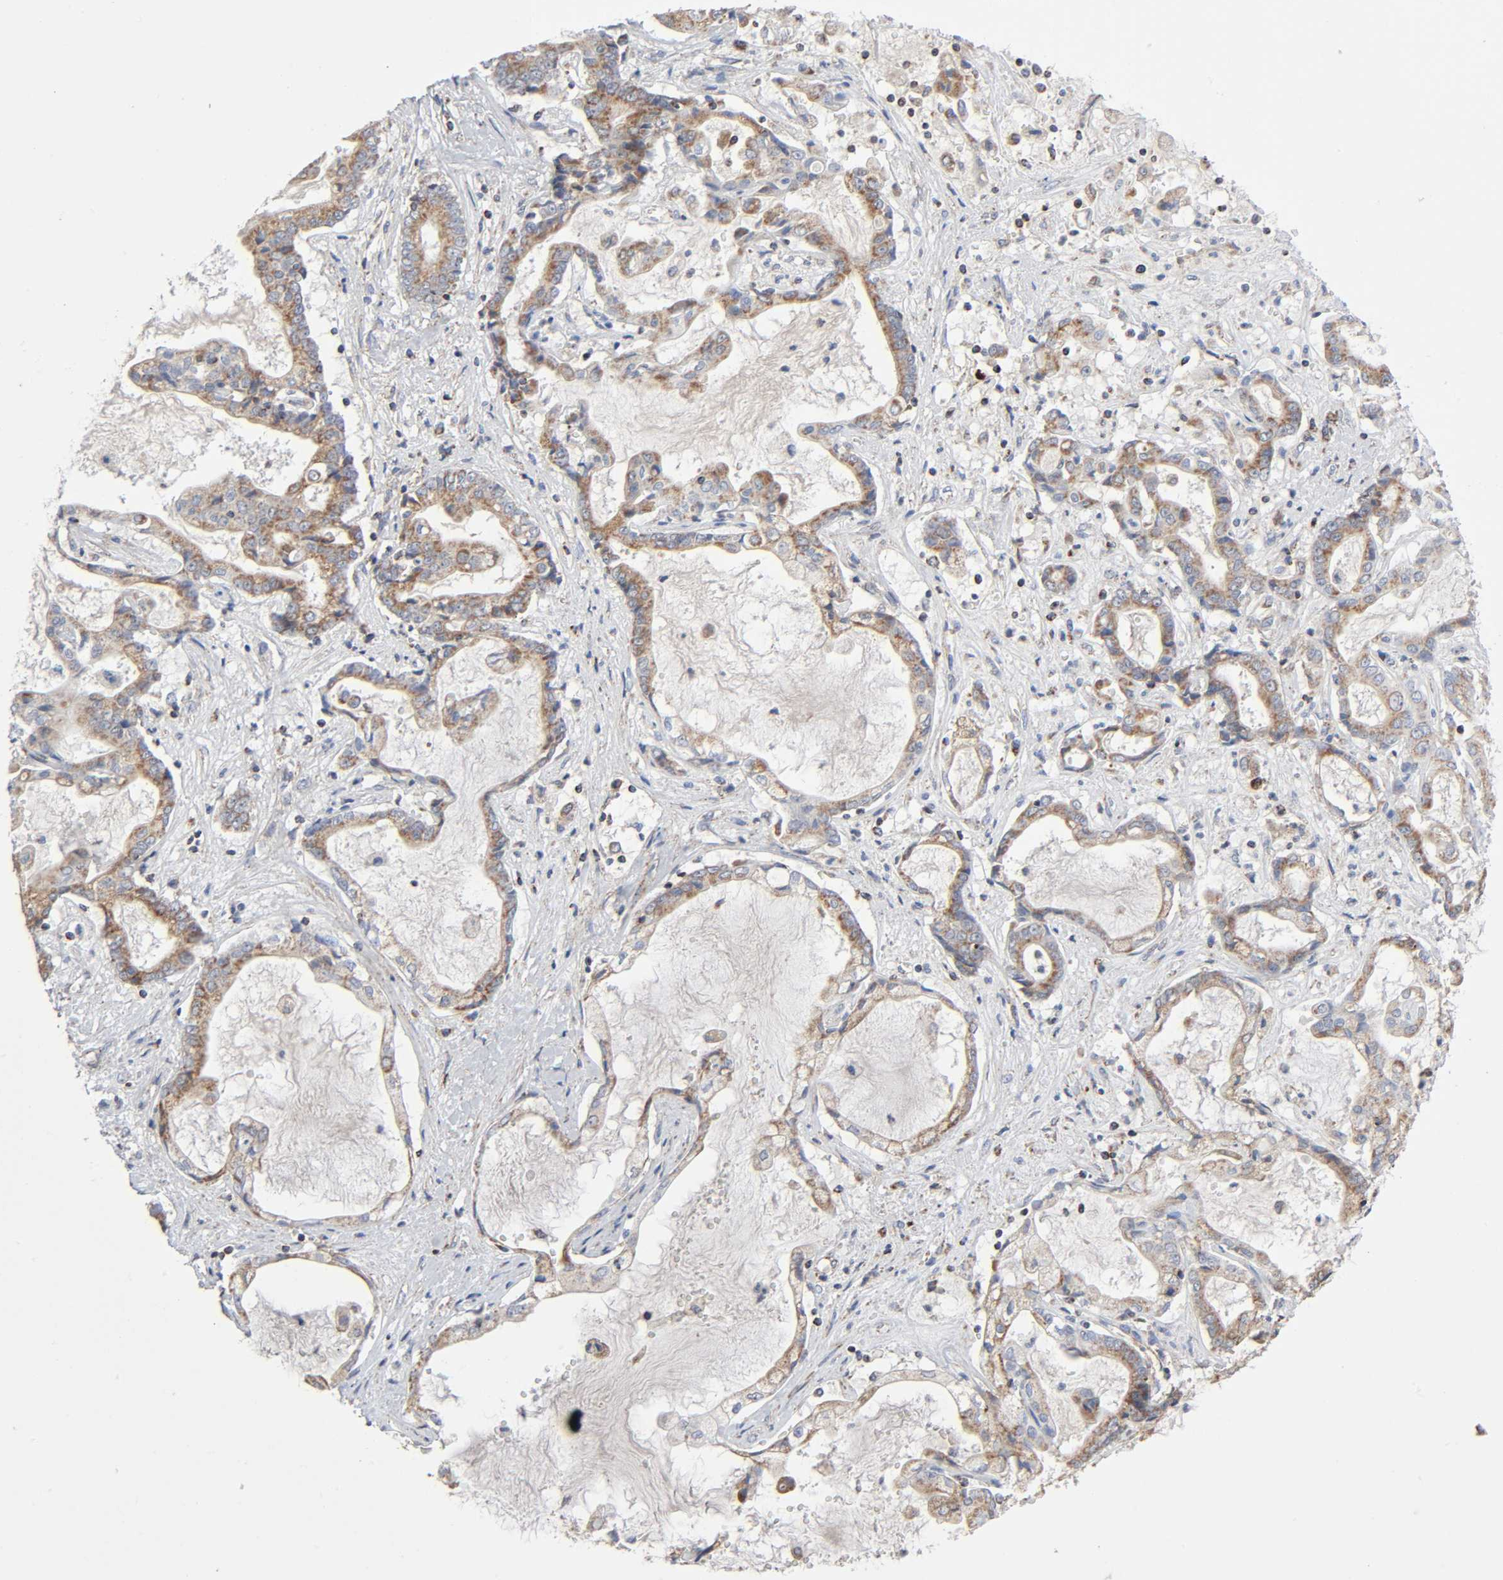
{"staining": {"intensity": "moderate", "quantity": ">75%", "location": "cytoplasmic/membranous"}, "tissue": "liver cancer", "cell_type": "Tumor cells", "image_type": "cancer", "snomed": [{"axis": "morphology", "description": "Cholangiocarcinoma"}, {"axis": "topography", "description": "Liver"}], "caption": "This is an image of immunohistochemistry staining of liver cholangiocarcinoma, which shows moderate positivity in the cytoplasmic/membranous of tumor cells.", "gene": "SYT16", "patient": {"sex": "male", "age": 57}}